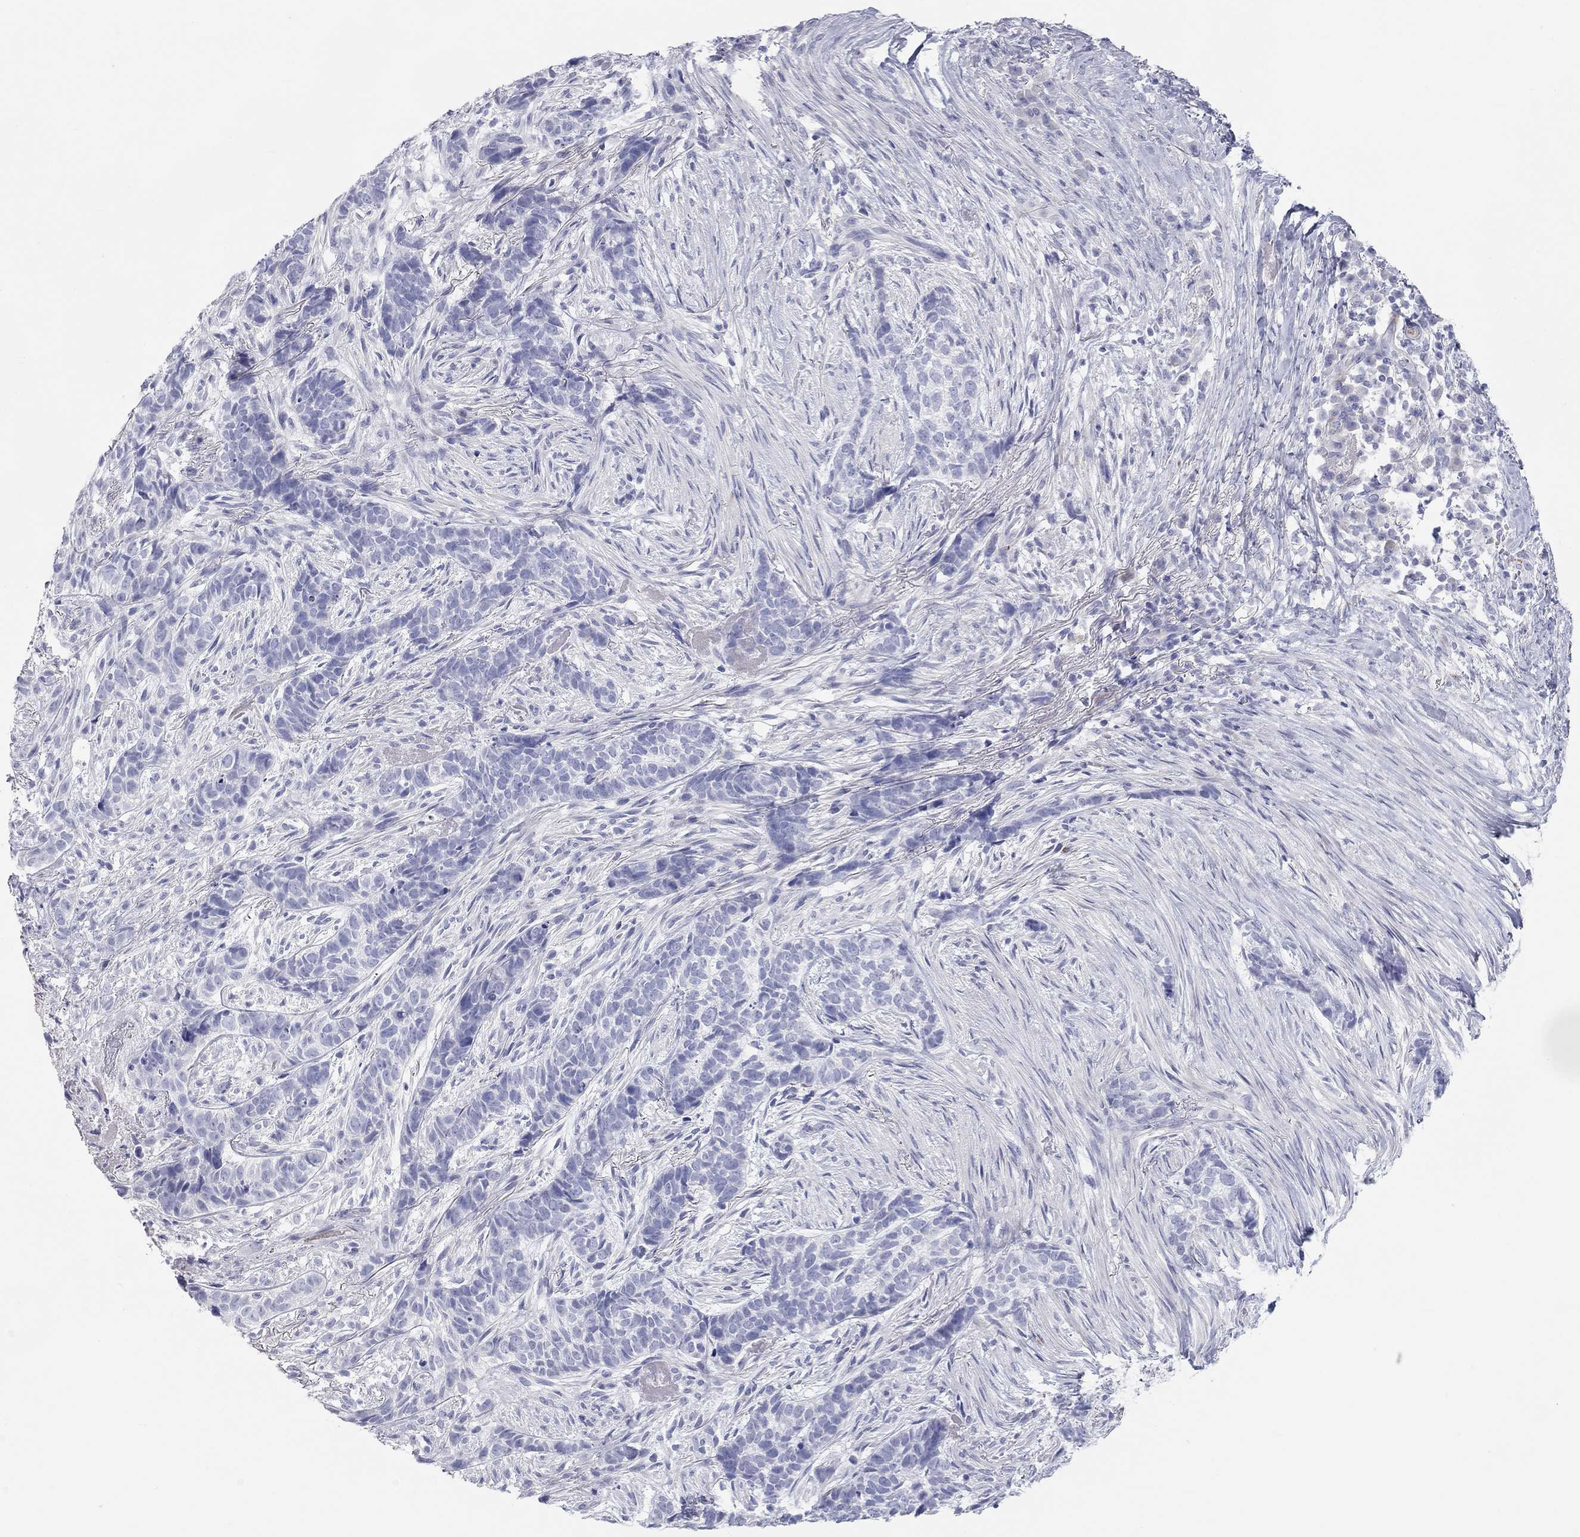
{"staining": {"intensity": "negative", "quantity": "none", "location": "none"}, "tissue": "skin cancer", "cell_type": "Tumor cells", "image_type": "cancer", "snomed": [{"axis": "morphology", "description": "Basal cell carcinoma"}, {"axis": "topography", "description": "Skin"}], "caption": "The histopathology image exhibits no staining of tumor cells in skin cancer.", "gene": "PCDHGC5", "patient": {"sex": "female", "age": 69}}